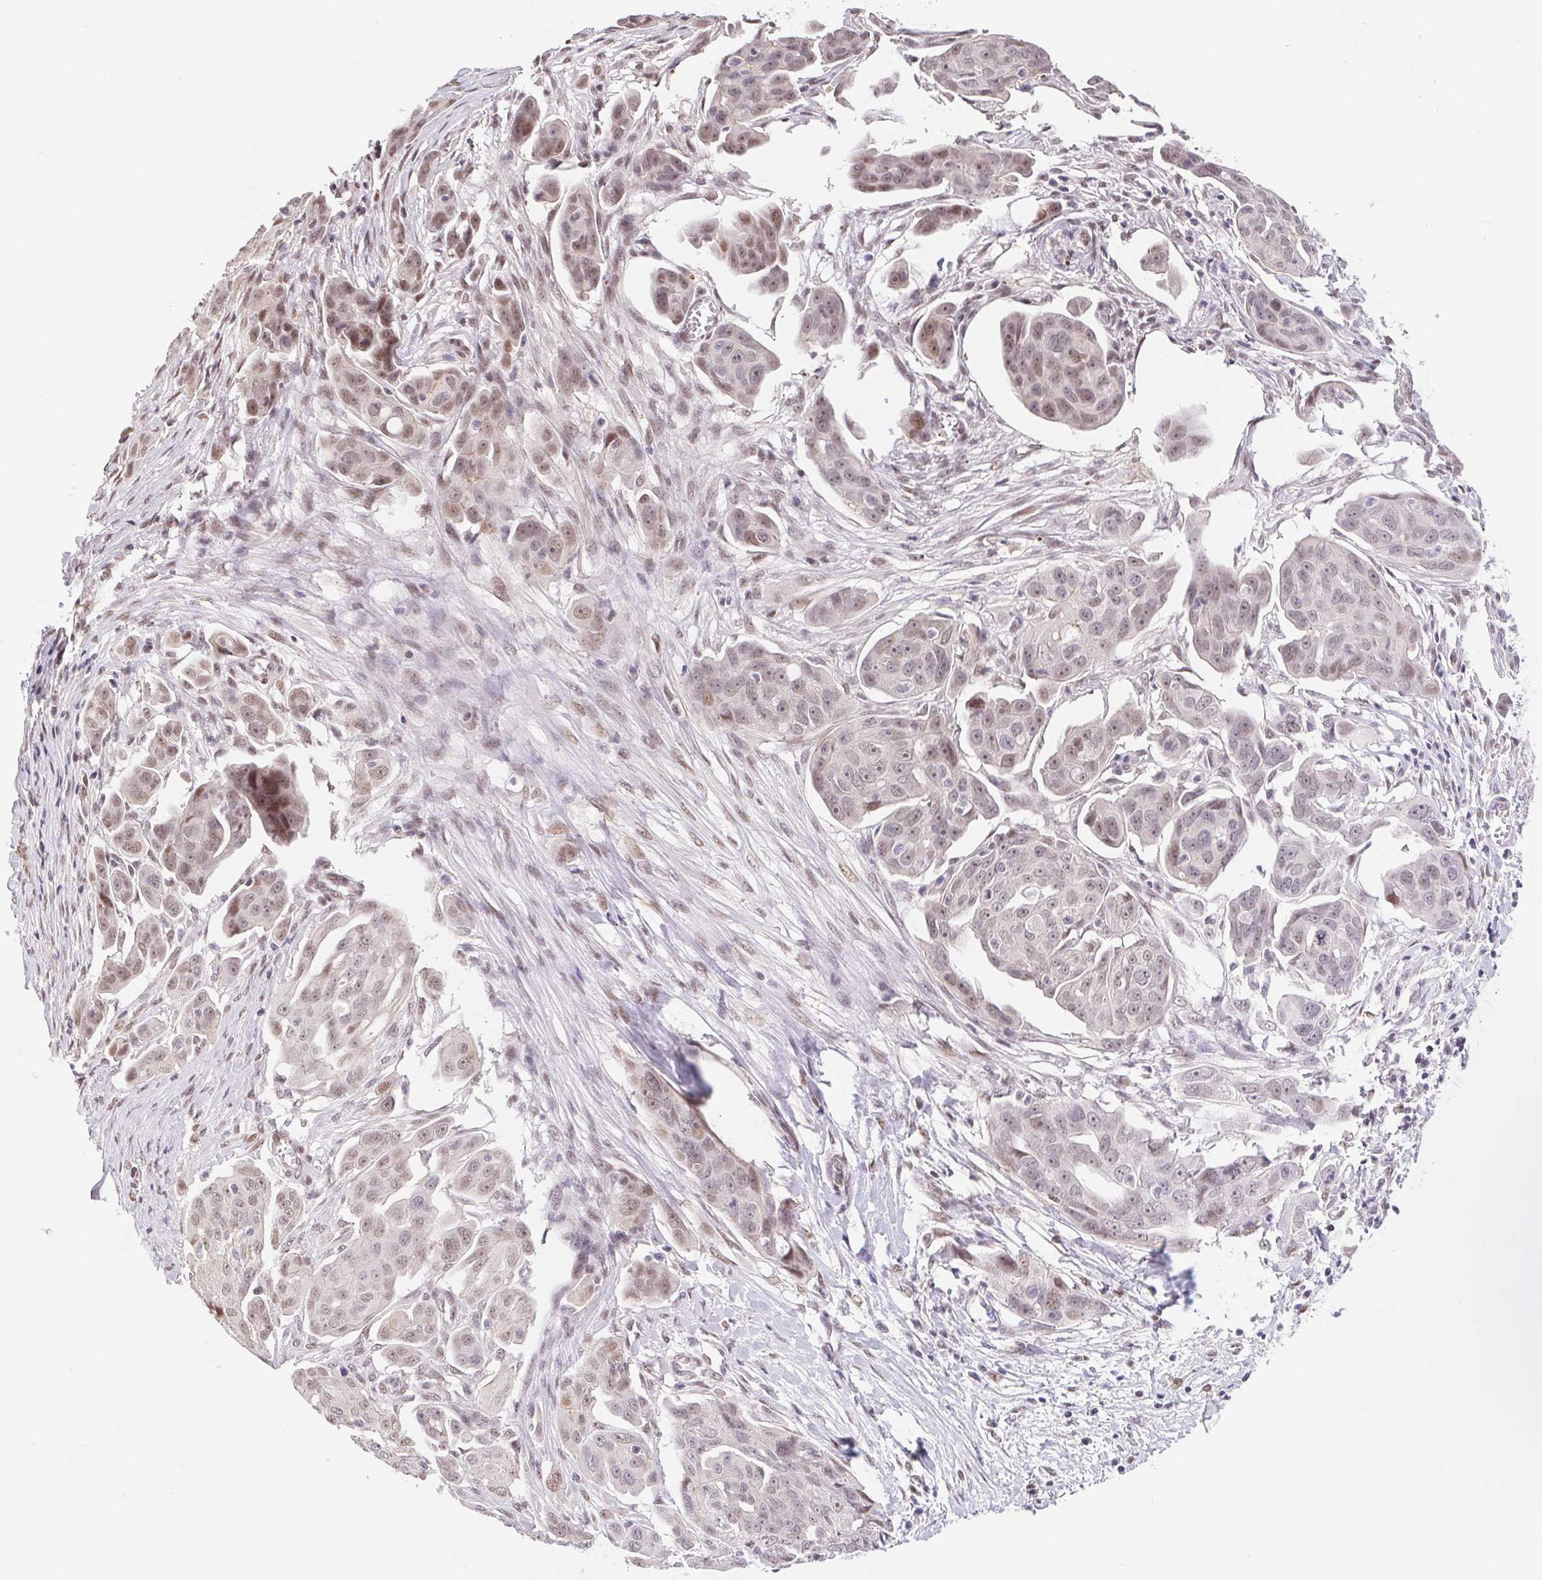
{"staining": {"intensity": "weak", "quantity": "25%-75%", "location": "nuclear"}, "tissue": "ovarian cancer", "cell_type": "Tumor cells", "image_type": "cancer", "snomed": [{"axis": "morphology", "description": "Carcinoma, endometroid"}, {"axis": "topography", "description": "Ovary"}], "caption": "Approximately 25%-75% of tumor cells in human ovarian cancer (endometroid carcinoma) exhibit weak nuclear protein expression as visualized by brown immunohistochemical staining.", "gene": "CAND1", "patient": {"sex": "female", "age": 70}}